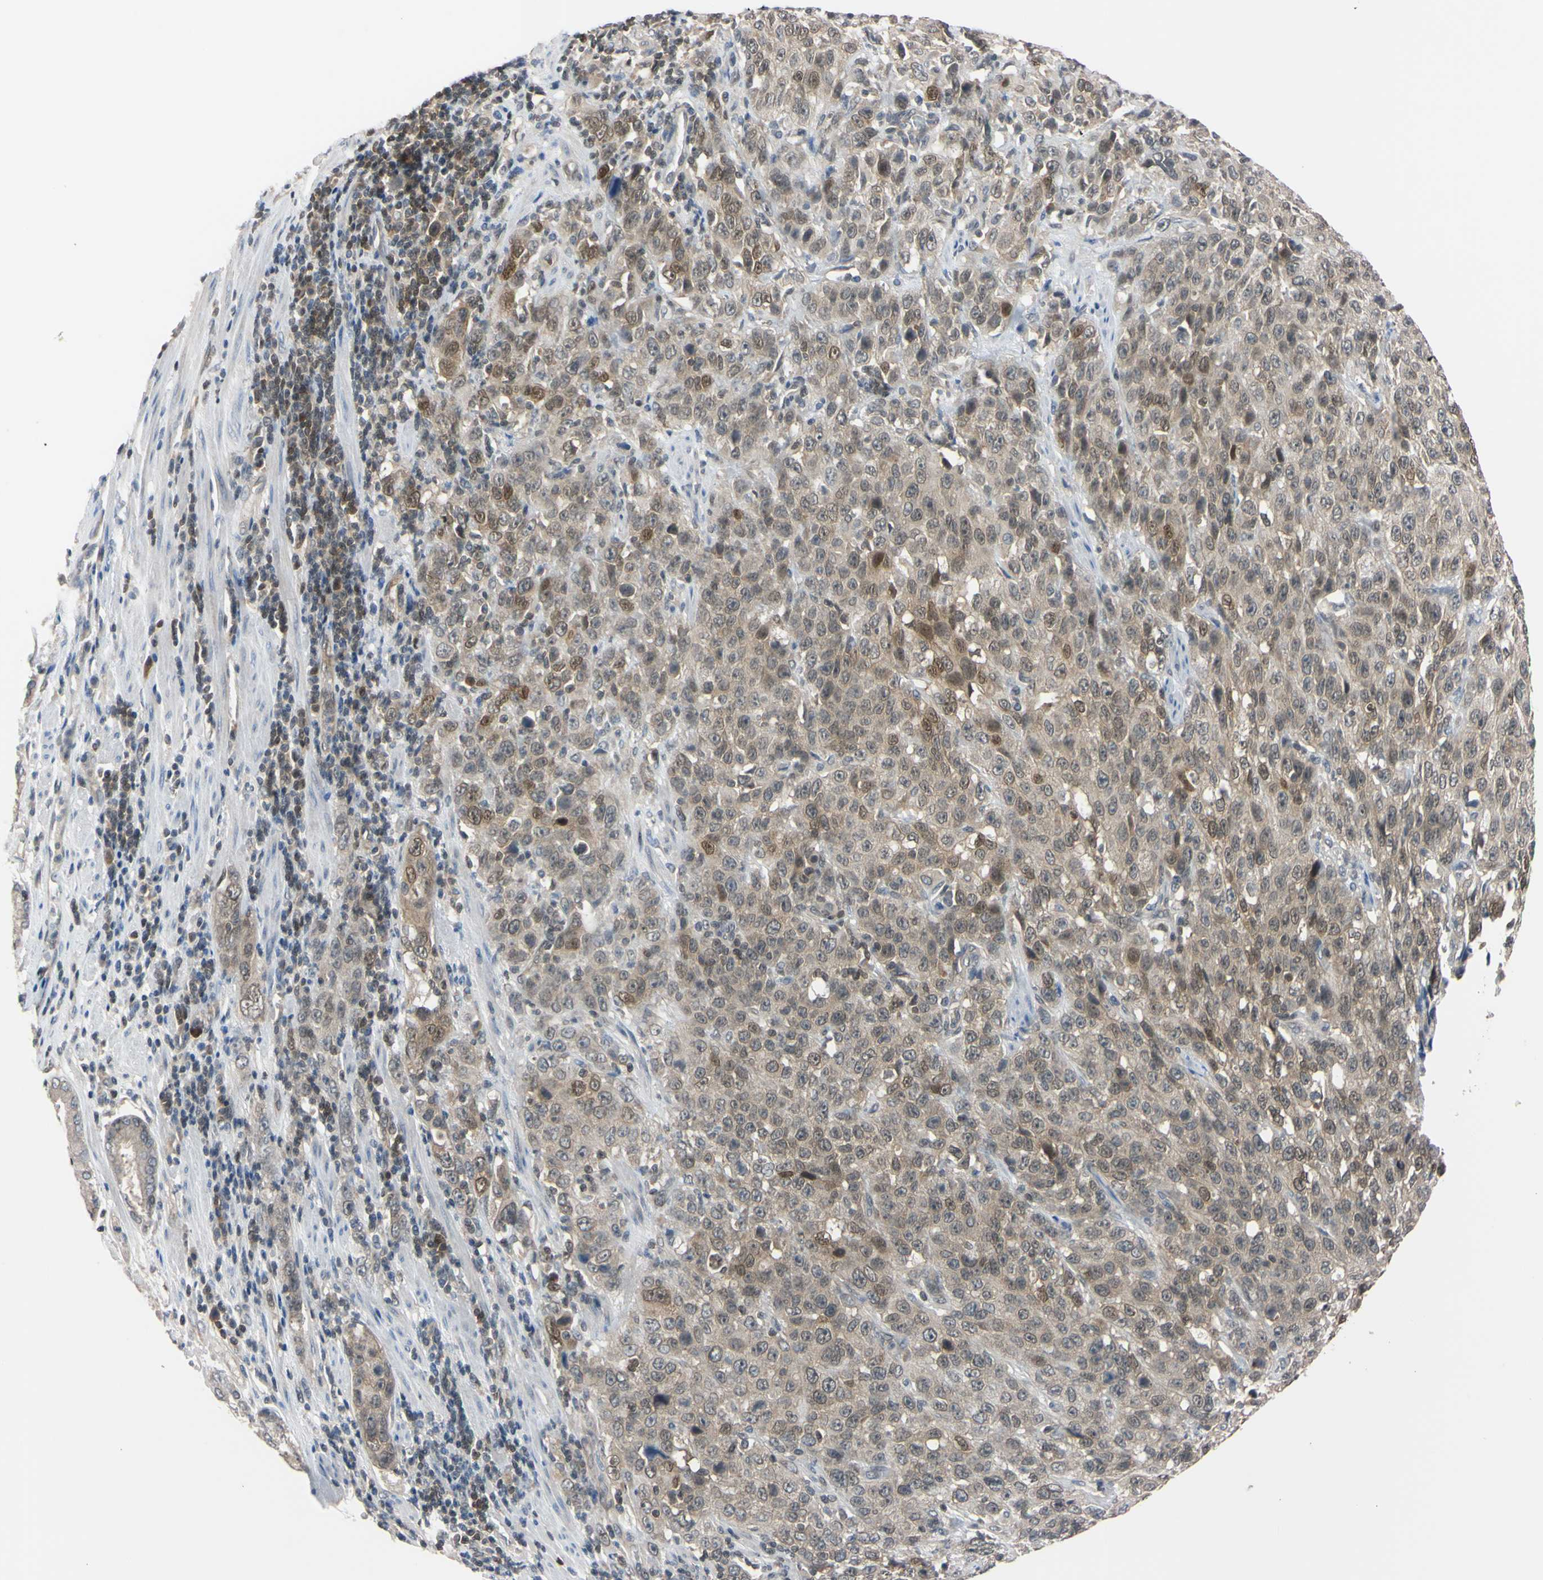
{"staining": {"intensity": "weak", "quantity": ">75%", "location": "cytoplasmic/membranous,nuclear"}, "tissue": "stomach cancer", "cell_type": "Tumor cells", "image_type": "cancer", "snomed": [{"axis": "morphology", "description": "Normal tissue, NOS"}, {"axis": "morphology", "description": "Adenocarcinoma, NOS"}, {"axis": "topography", "description": "Stomach"}], "caption": "DAB (3,3'-diaminobenzidine) immunohistochemical staining of adenocarcinoma (stomach) displays weak cytoplasmic/membranous and nuclear protein positivity in about >75% of tumor cells.", "gene": "UBE2I", "patient": {"sex": "male", "age": 48}}